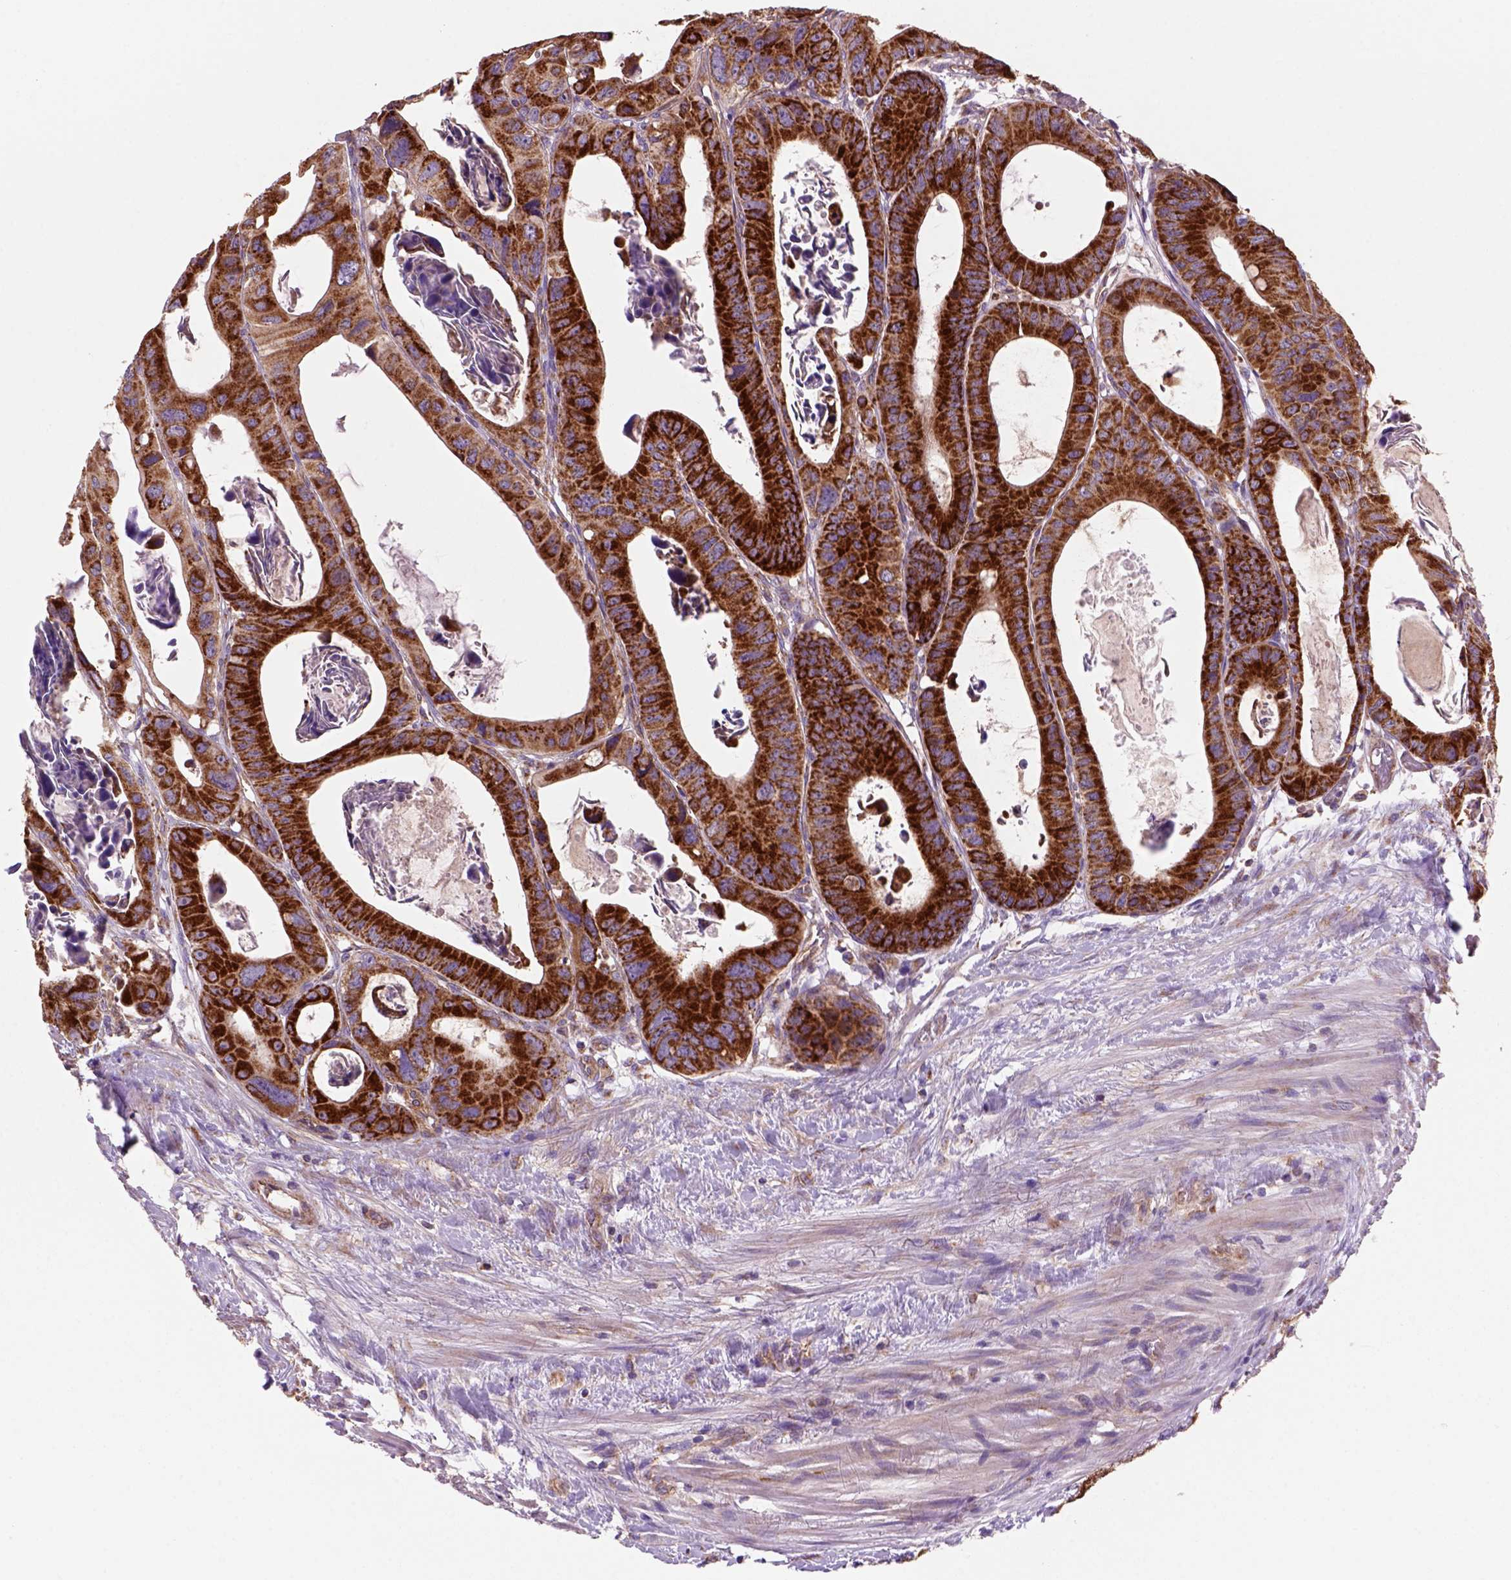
{"staining": {"intensity": "strong", "quantity": ">75%", "location": "cytoplasmic/membranous"}, "tissue": "colorectal cancer", "cell_type": "Tumor cells", "image_type": "cancer", "snomed": [{"axis": "morphology", "description": "Adenocarcinoma, NOS"}, {"axis": "topography", "description": "Rectum"}], "caption": "Colorectal cancer stained for a protein displays strong cytoplasmic/membranous positivity in tumor cells. (brown staining indicates protein expression, while blue staining denotes nuclei).", "gene": "WARS2", "patient": {"sex": "male", "age": 64}}